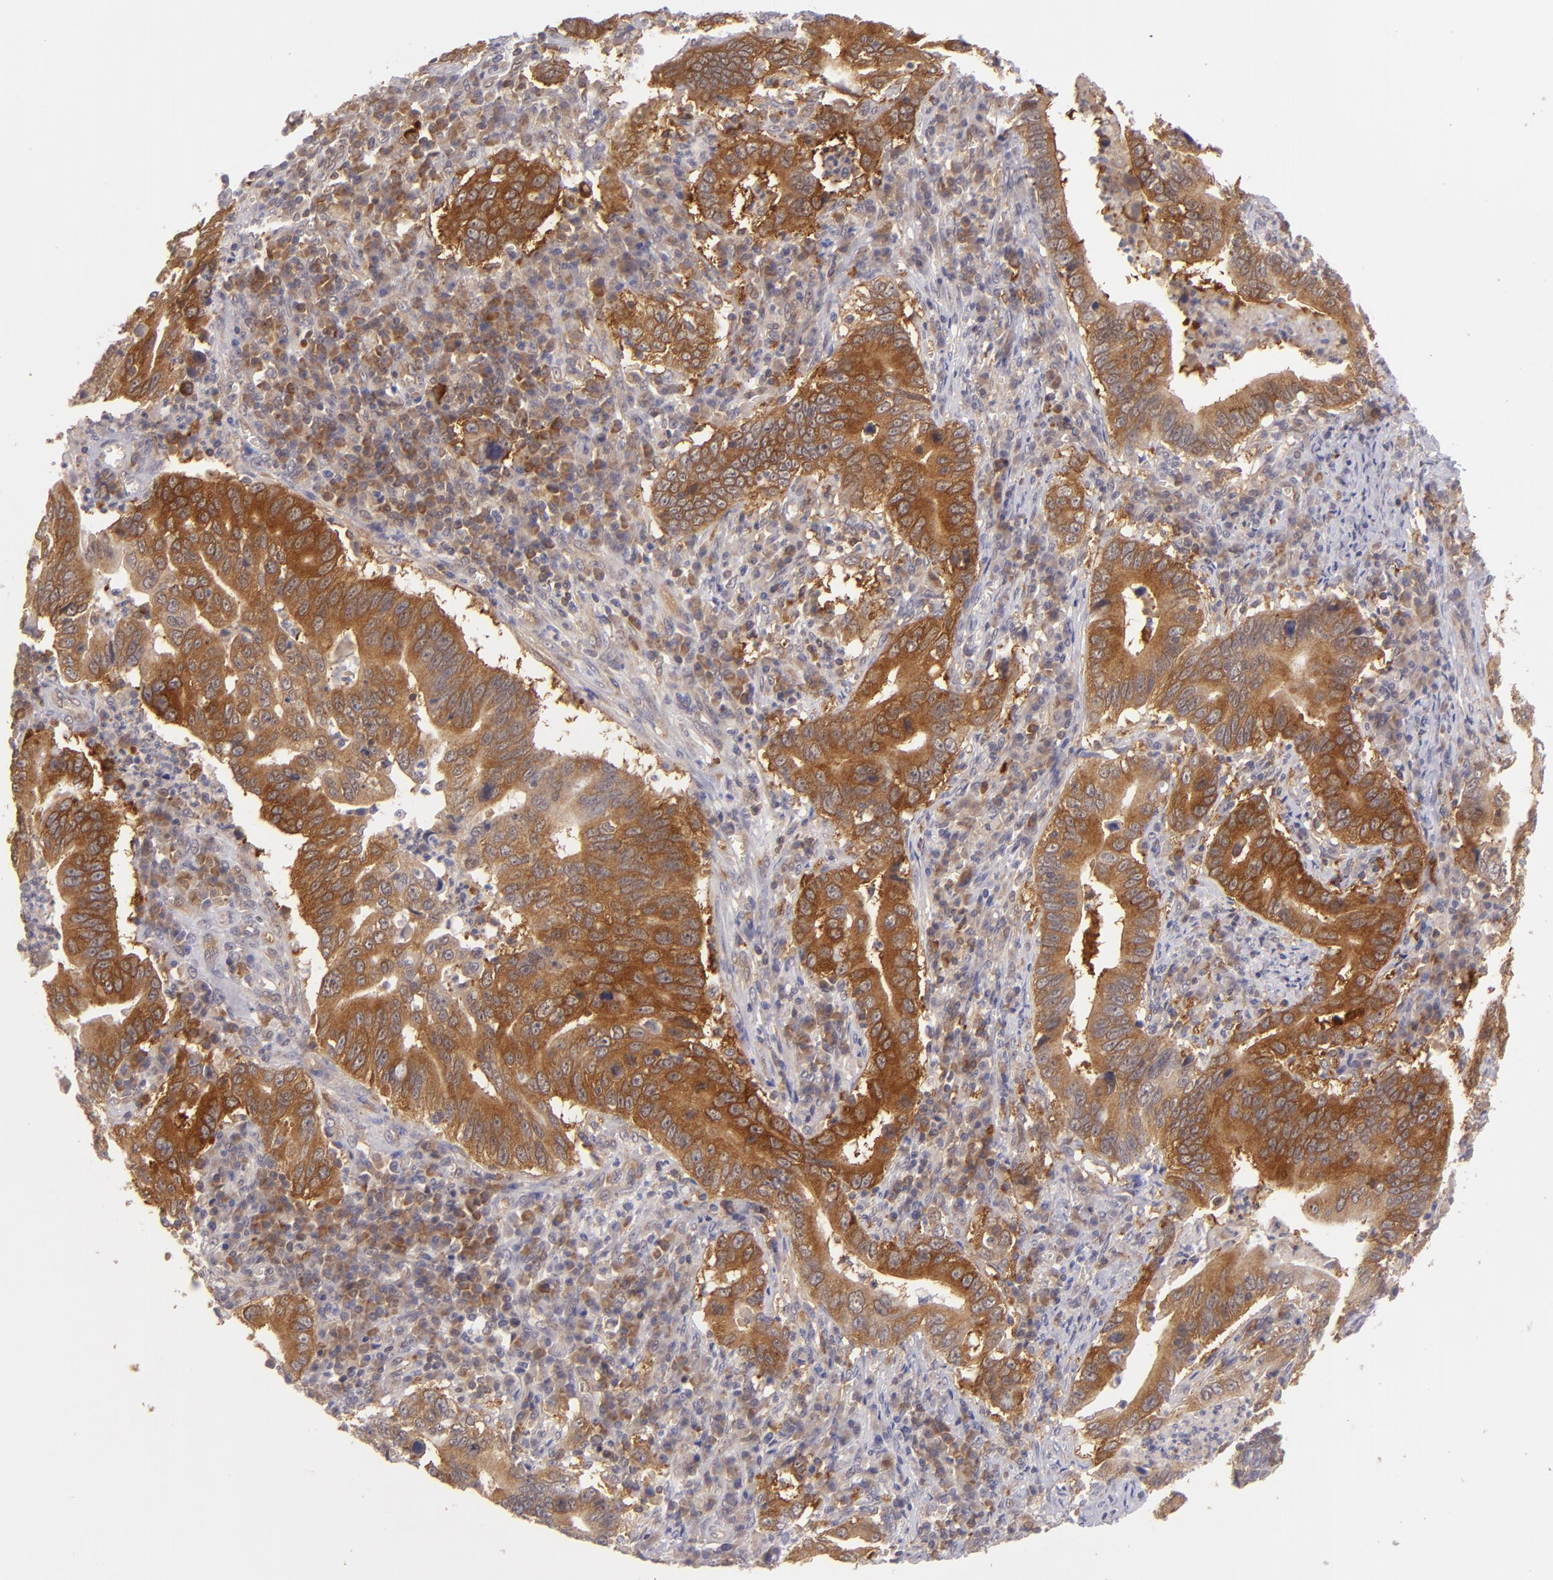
{"staining": {"intensity": "strong", "quantity": ">75%", "location": "cytoplasmic/membranous"}, "tissue": "stomach cancer", "cell_type": "Tumor cells", "image_type": "cancer", "snomed": [{"axis": "morphology", "description": "Adenocarcinoma, NOS"}, {"axis": "topography", "description": "Stomach, upper"}], "caption": "About >75% of tumor cells in human stomach cancer show strong cytoplasmic/membranous protein expression as visualized by brown immunohistochemical staining.", "gene": "PTPN13", "patient": {"sex": "male", "age": 63}}